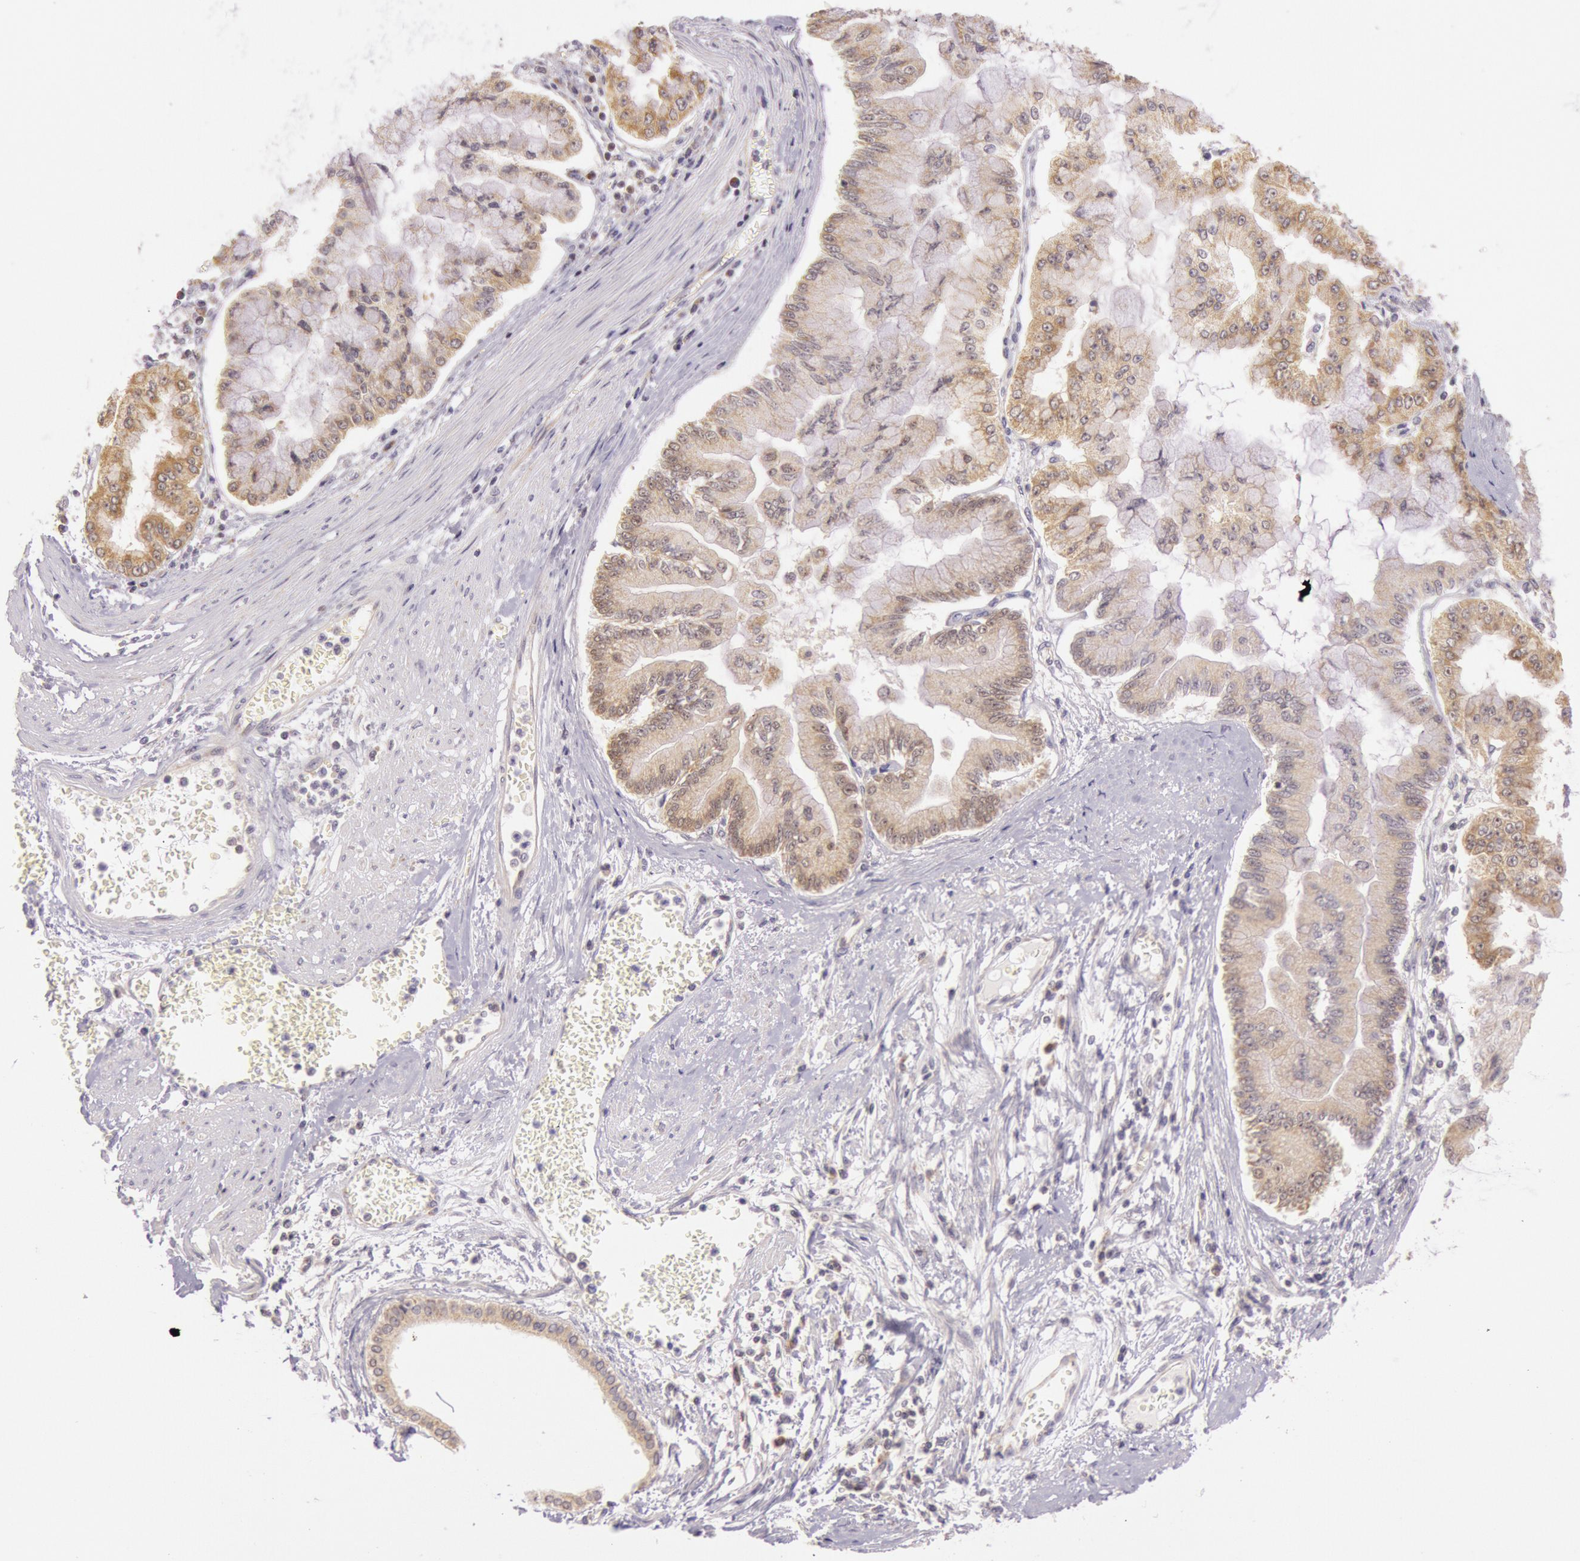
{"staining": {"intensity": "moderate", "quantity": ">75%", "location": "cytoplasmic/membranous,nuclear"}, "tissue": "liver cancer", "cell_type": "Tumor cells", "image_type": "cancer", "snomed": [{"axis": "morphology", "description": "Cholangiocarcinoma"}, {"axis": "topography", "description": "Liver"}], "caption": "Protein staining of liver cancer (cholangiocarcinoma) tissue exhibits moderate cytoplasmic/membranous and nuclear positivity in approximately >75% of tumor cells. The protein is stained brown, and the nuclei are stained in blue (DAB (3,3'-diaminobenzidine) IHC with brightfield microscopy, high magnification).", "gene": "CDK16", "patient": {"sex": "female", "age": 79}}